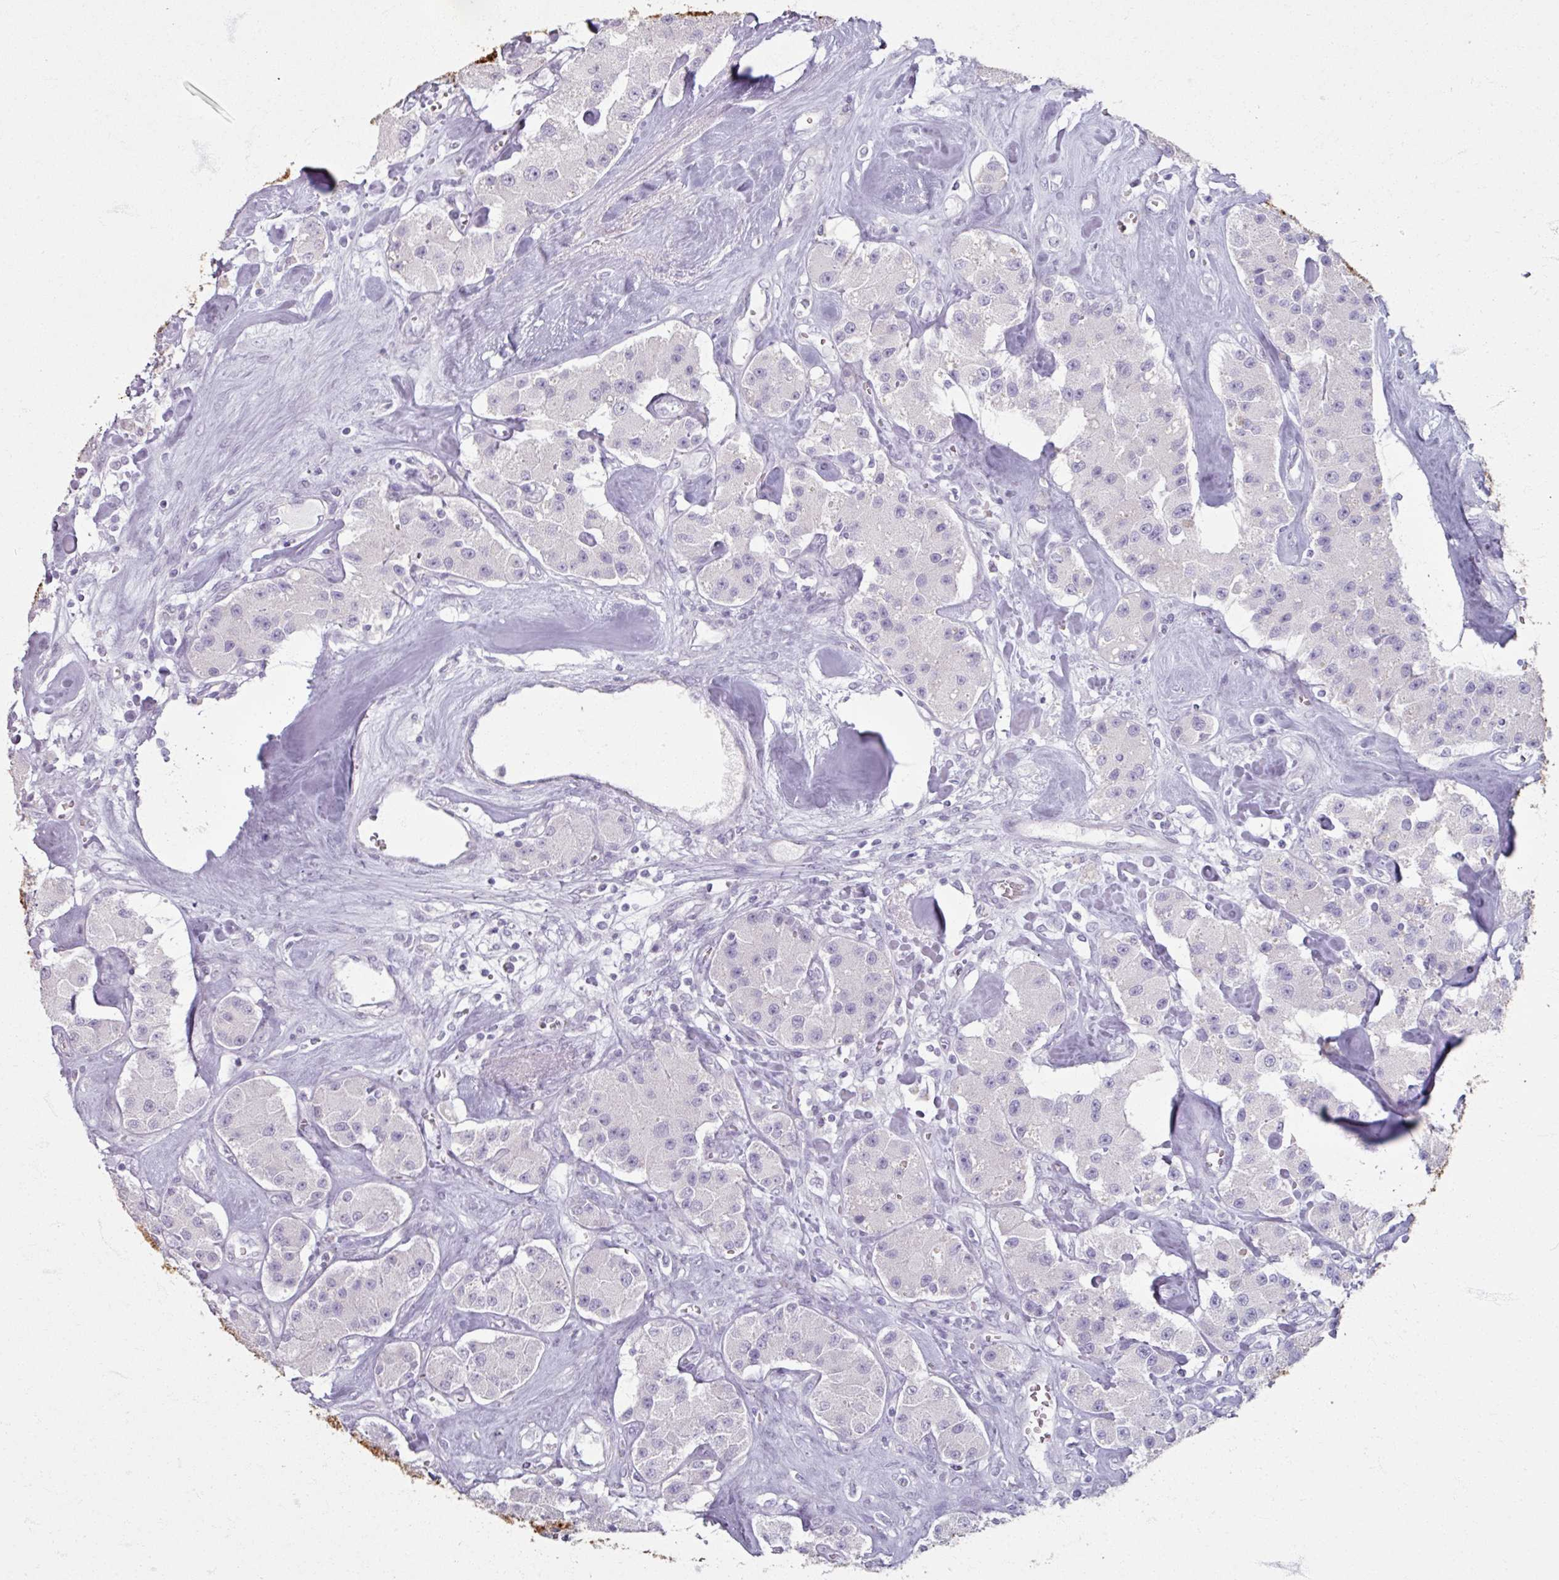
{"staining": {"intensity": "negative", "quantity": "none", "location": "none"}, "tissue": "carcinoid", "cell_type": "Tumor cells", "image_type": "cancer", "snomed": [{"axis": "morphology", "description": "Carcinoid, malignant, NOS"}, {"axis": "topography", "description": "Pancreas"}], "caption": "Immunohistochemical staining of carcinoid (malignant) displays no significant positivity in tumor cells.", "gene": "TG", "patient": {"sex": "male", "age": 41}}